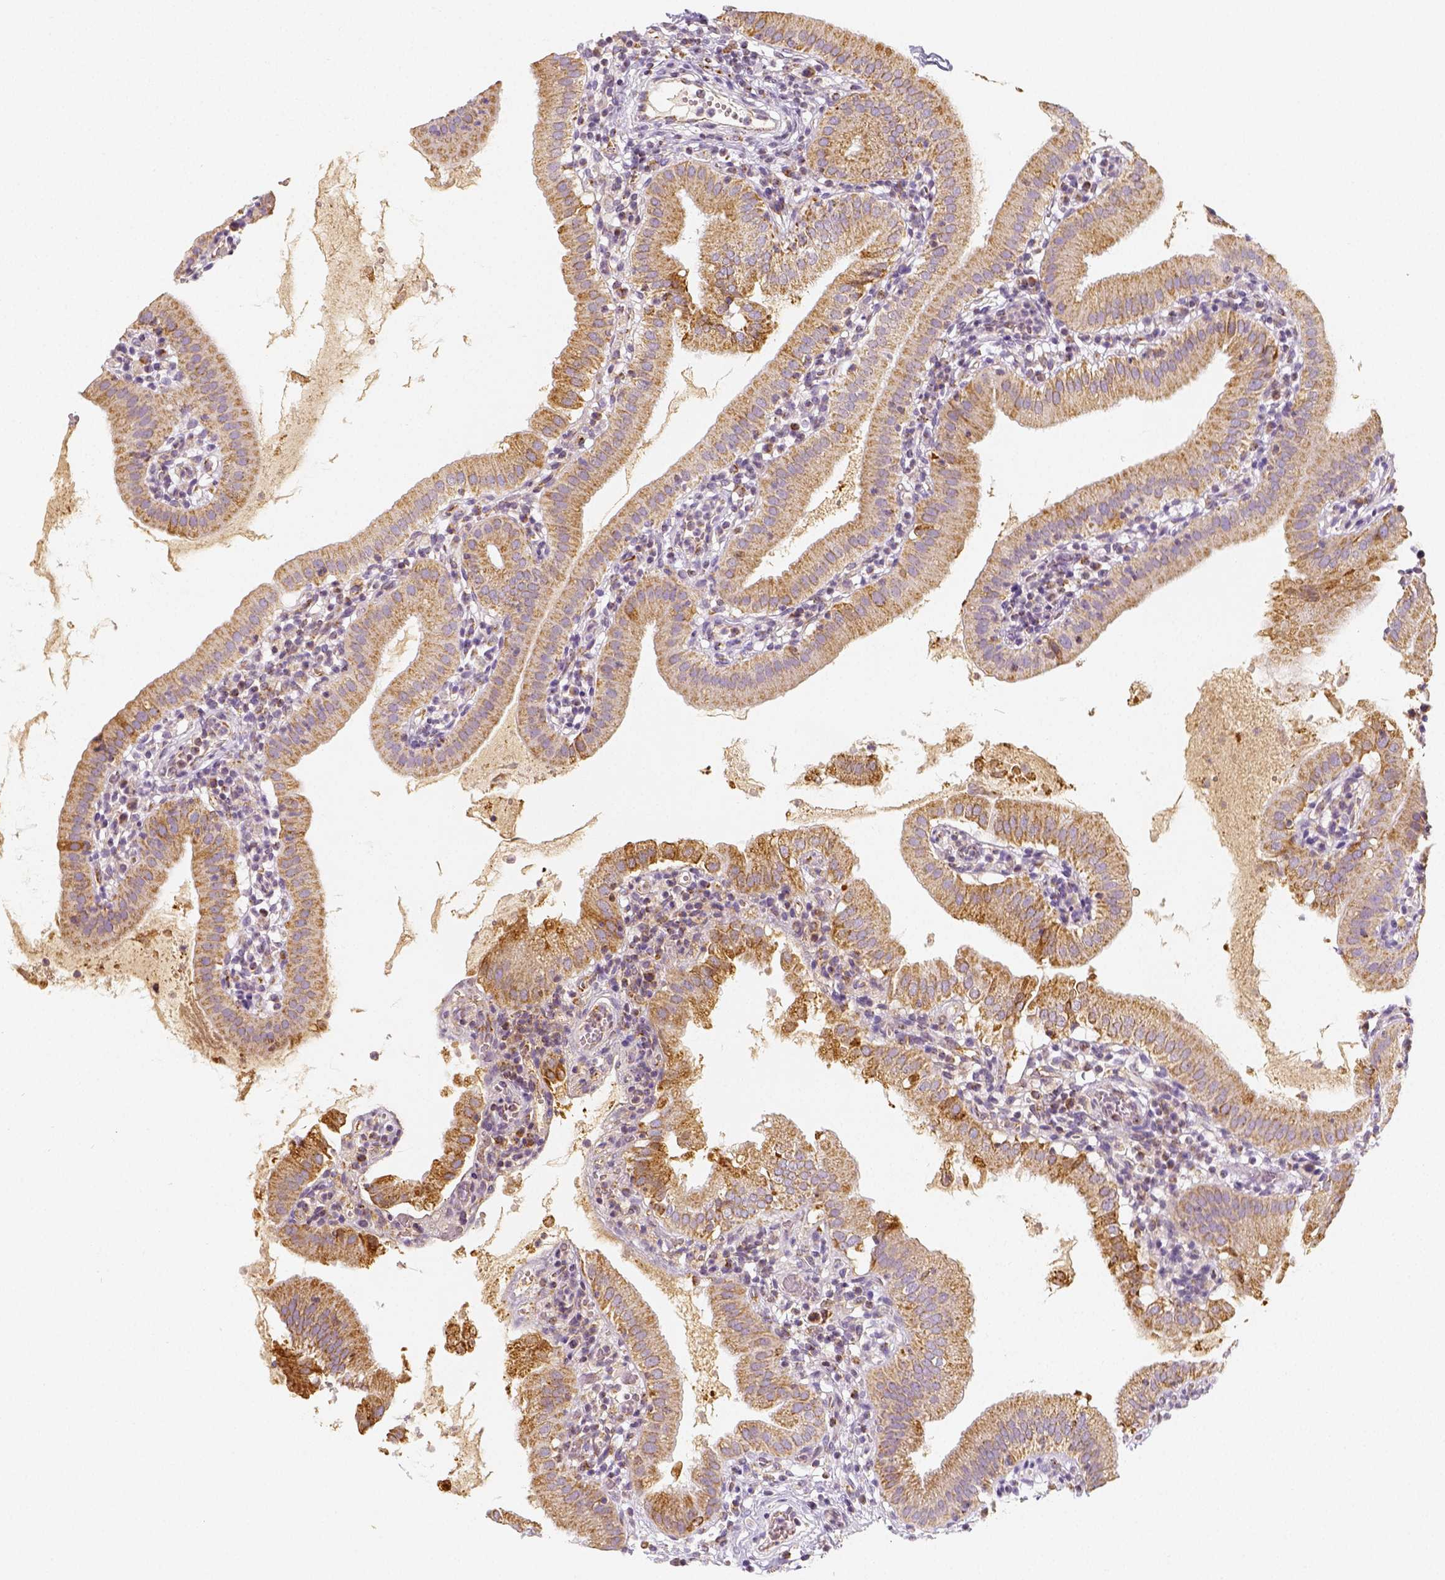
{"staining": {"intensity": "moderate", "quantity": "<25%", "location": "cytoplasmic/membranous"}, "tissue": "gallbladder", "cell_type": "Glandular cells", "image_type": "normal", "snomed": [{"axis": "morphology", "description": "Normal tissue, NOS"}, {"axis": "topography", "description": "Gallbladder"}], "caption": "Immunohistochemical staining of unremarkable human gallbladder demonstrates low levels of moderate cytoplasmic/membranous staining in about <25% of glandular cells.", "gene": "PGAM5", "patient": {"sex": "female", "age": 65}}